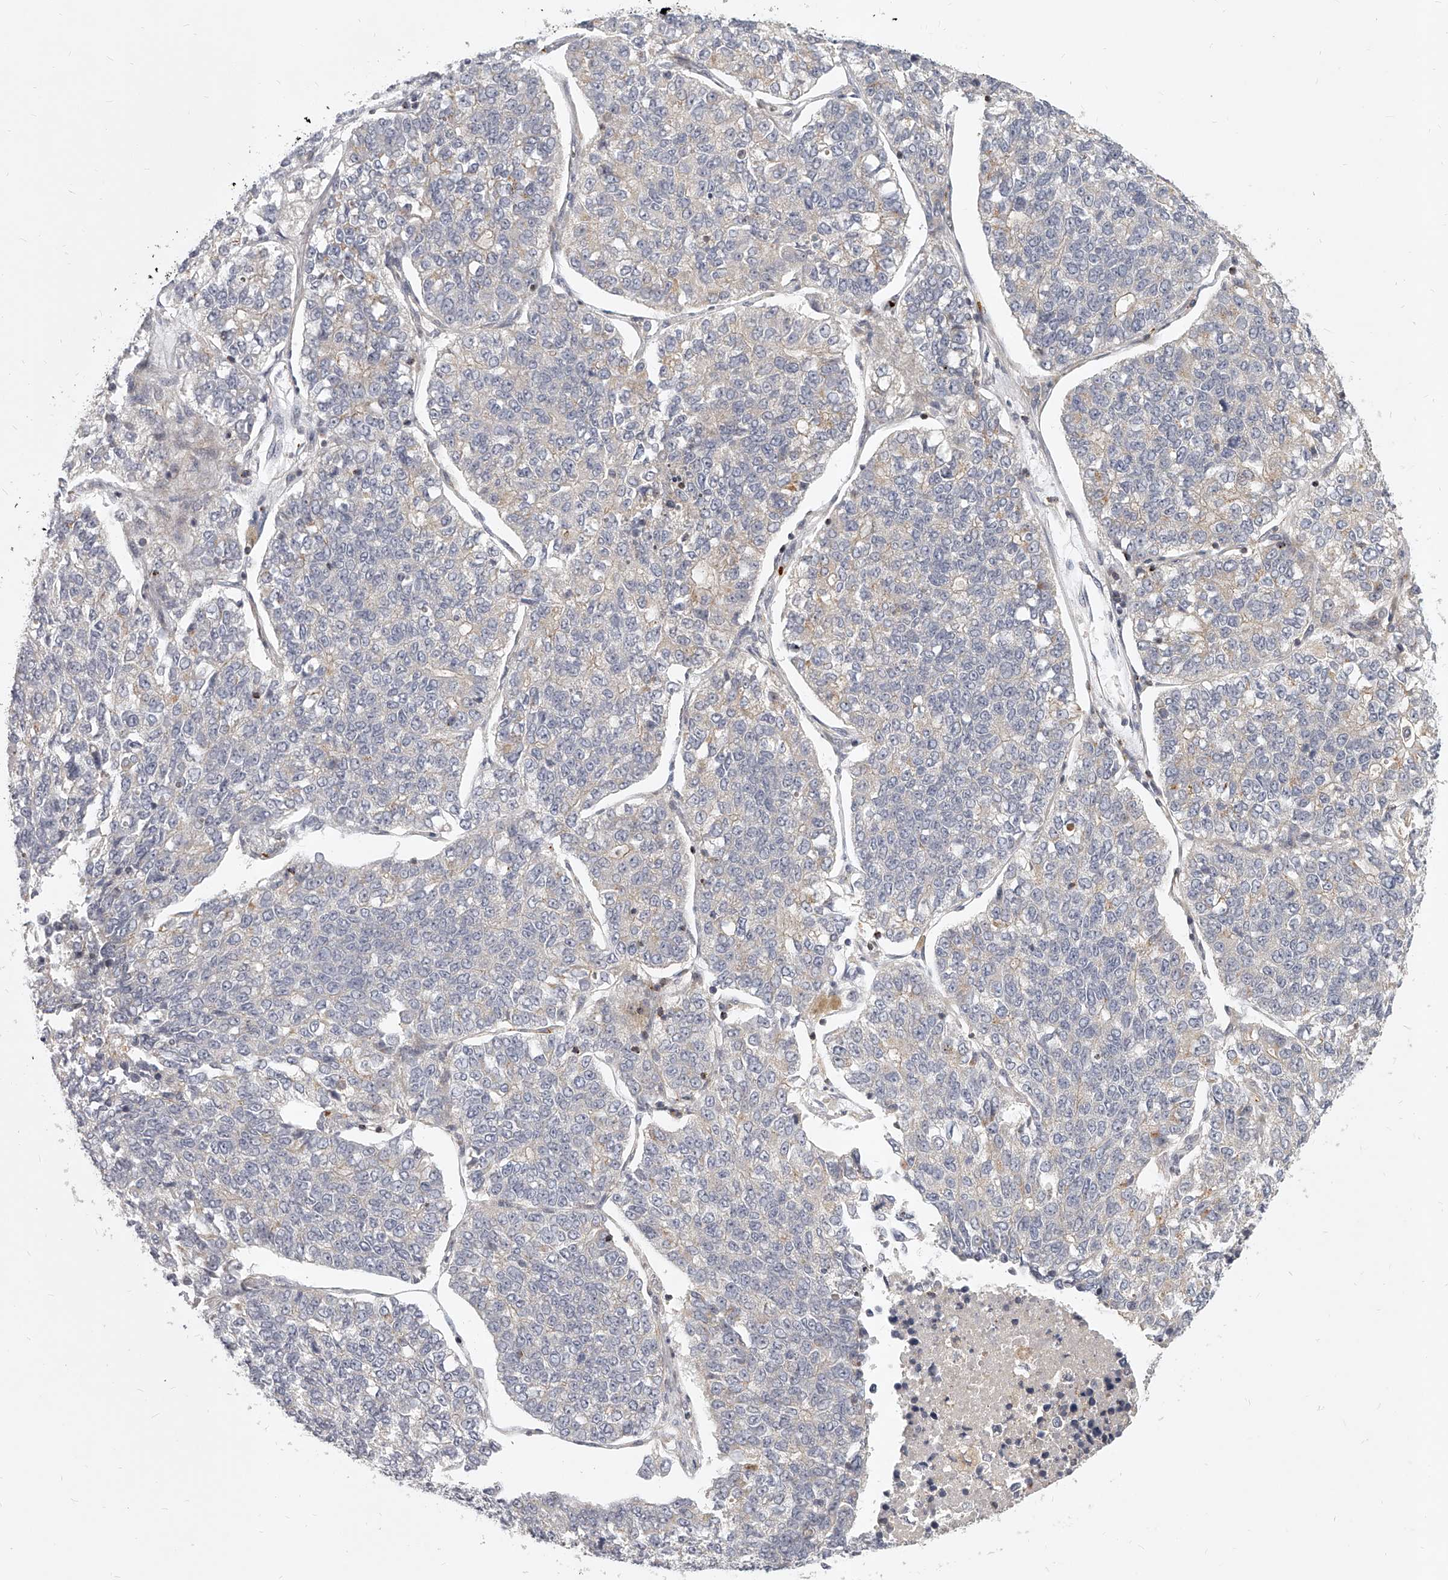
{"staining": {"intensity": "negative", "quantity": "none", "location": "none"}, "tissue": "lung cancer", "cell_type": "Tumor cells", "image_type": "cancer", "snomed": [{"axis": "morphology", "description": "Adenocarcinoma, NOS"}, {"axis": "topography", "description": "Lung"}], "caption": "Immunohistochemistry photomicrograph of neoplastic tissue: lung cancer (adenocarcinoma) stained with DAB demonstrates no significant protein expression in tumor cells.", "gene": "SLC37A1", "patient": {"sex": "male", "age": 49}}